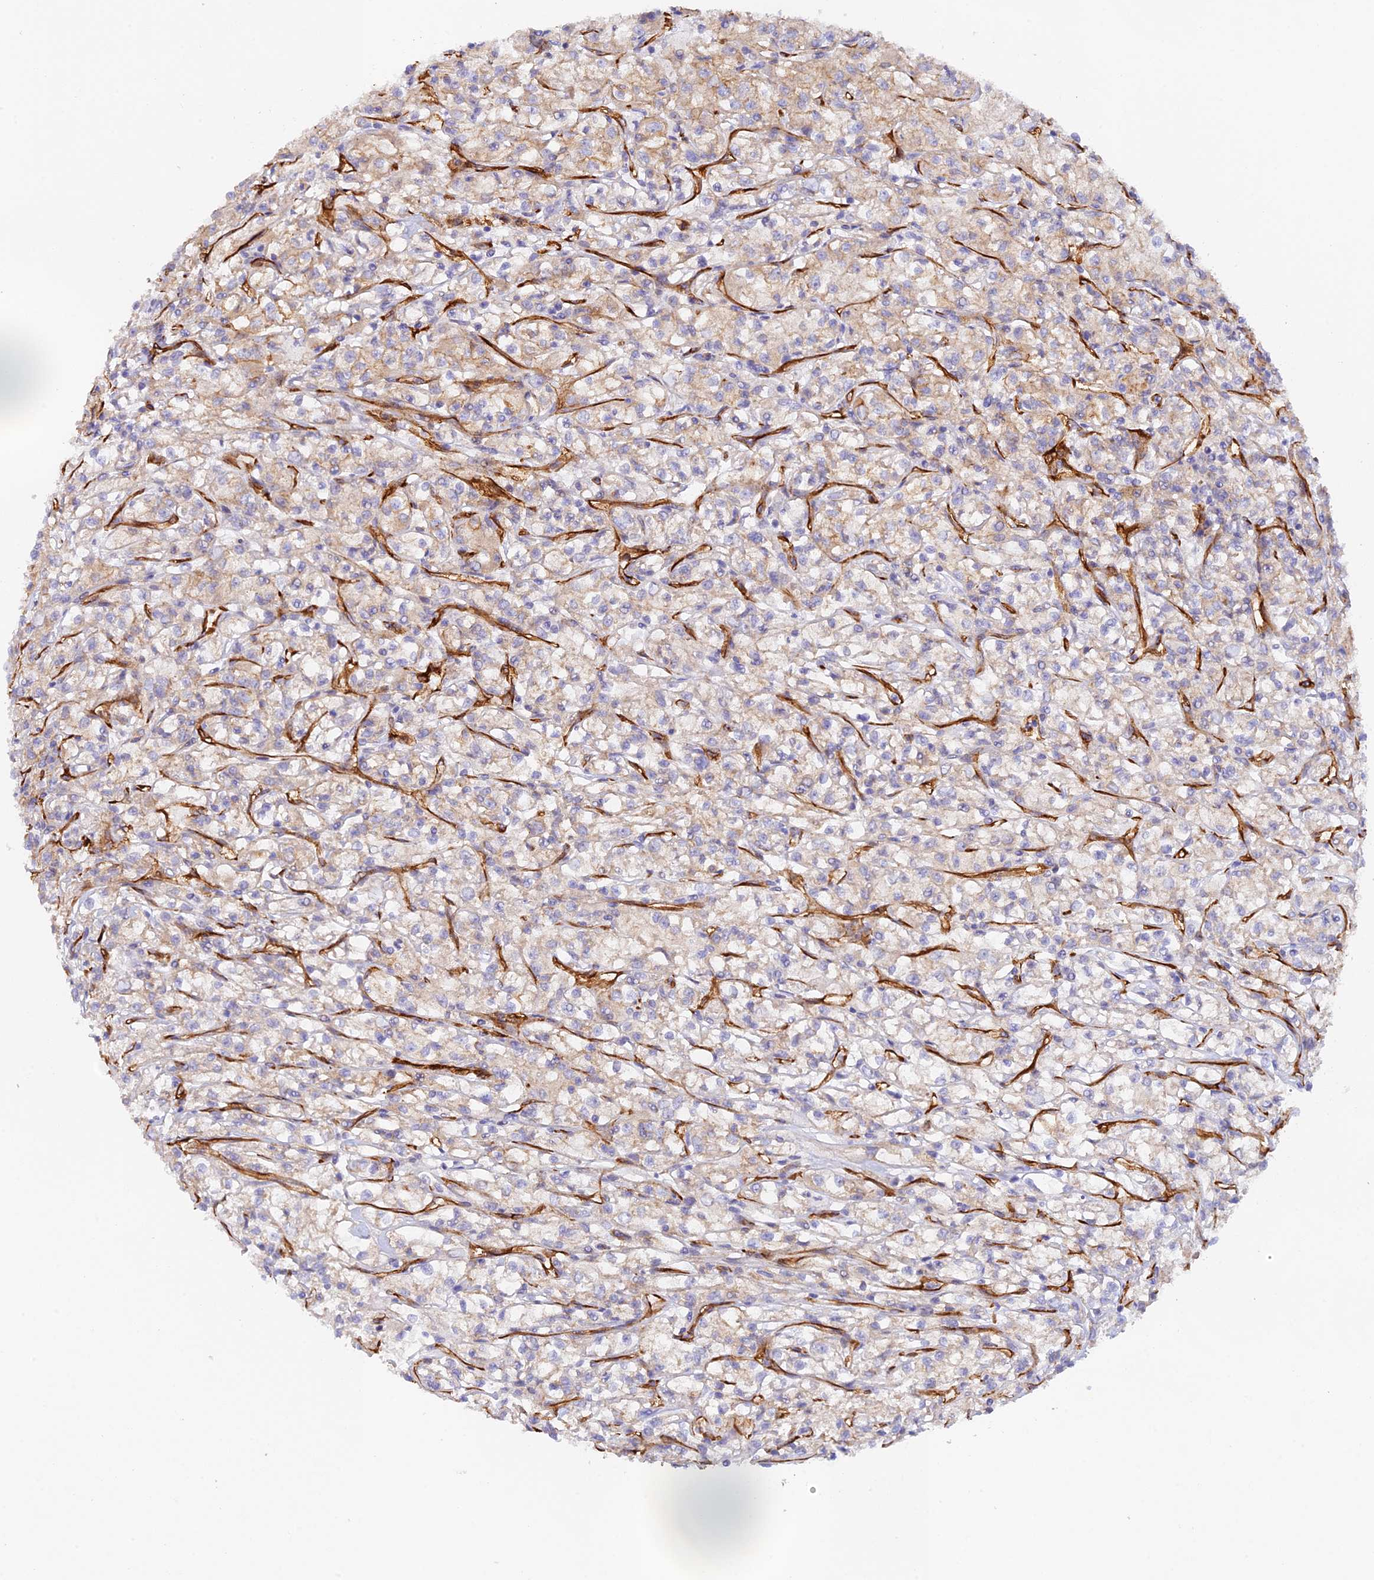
{"staining": {"intensity": "weak", "quantity": "25%-75%", "location": "cytoplasmic/membranous"}, "tissue": "renal cancer", "cell_type": "Tumor cells", "image_type": "cancer", "snomed": [{"axis": "morphology", "description": "Adenocarcinoma, NOS"}, {"axis": "topography", "description": "Kidney"}], "caption": "This micrograph displays immunohistochemistry staining of human renal cancer (adenocarcinoma), with low weak cytoplasmic/membranous staining in approximately 25%-75% of tumor cells.", "gene": "MYO9A", "patient": {"sex": "female", "age": 59}}